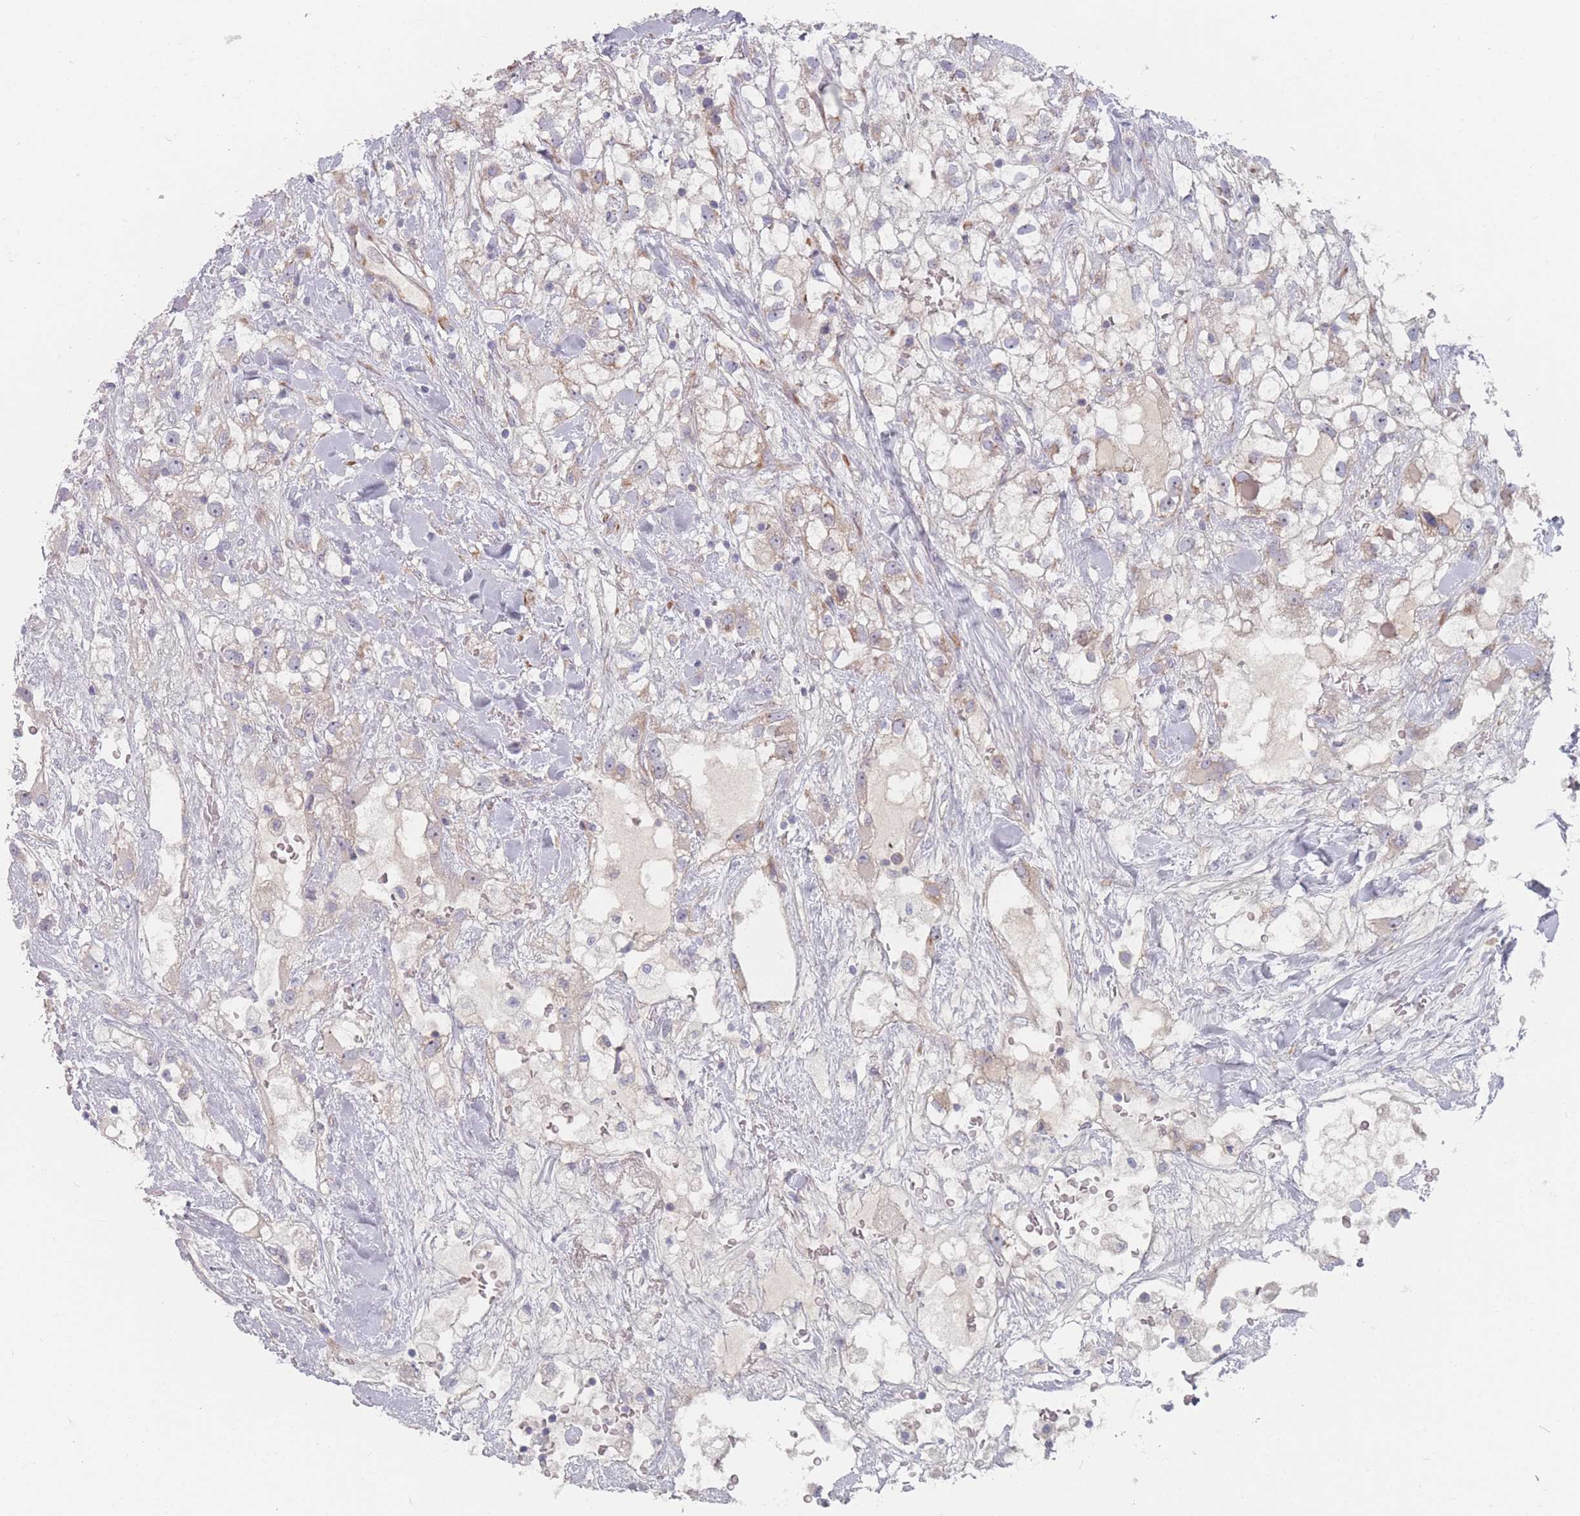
{"staining": {"intensity": "weak", "quantity": "25%-75%", "location": "cytoplasmic/membranous"}, "tissue": "renal cancer", "cell_type": "Tumor cells", "image_type": "cancer", "snomed": [{"axis": "morphology", "description": "Adenocarcinoma, NOS"}, {"axis": "topography", "description": "Kidney"}], "caption": "Renal cancer (adenocarcinoma) tissue demonstrates weak cytoplasmic/membranous expression in about 25%-75% of tumor cells", "gene": "CACNG5", "patient": {"sex": "male", "age": 59}}